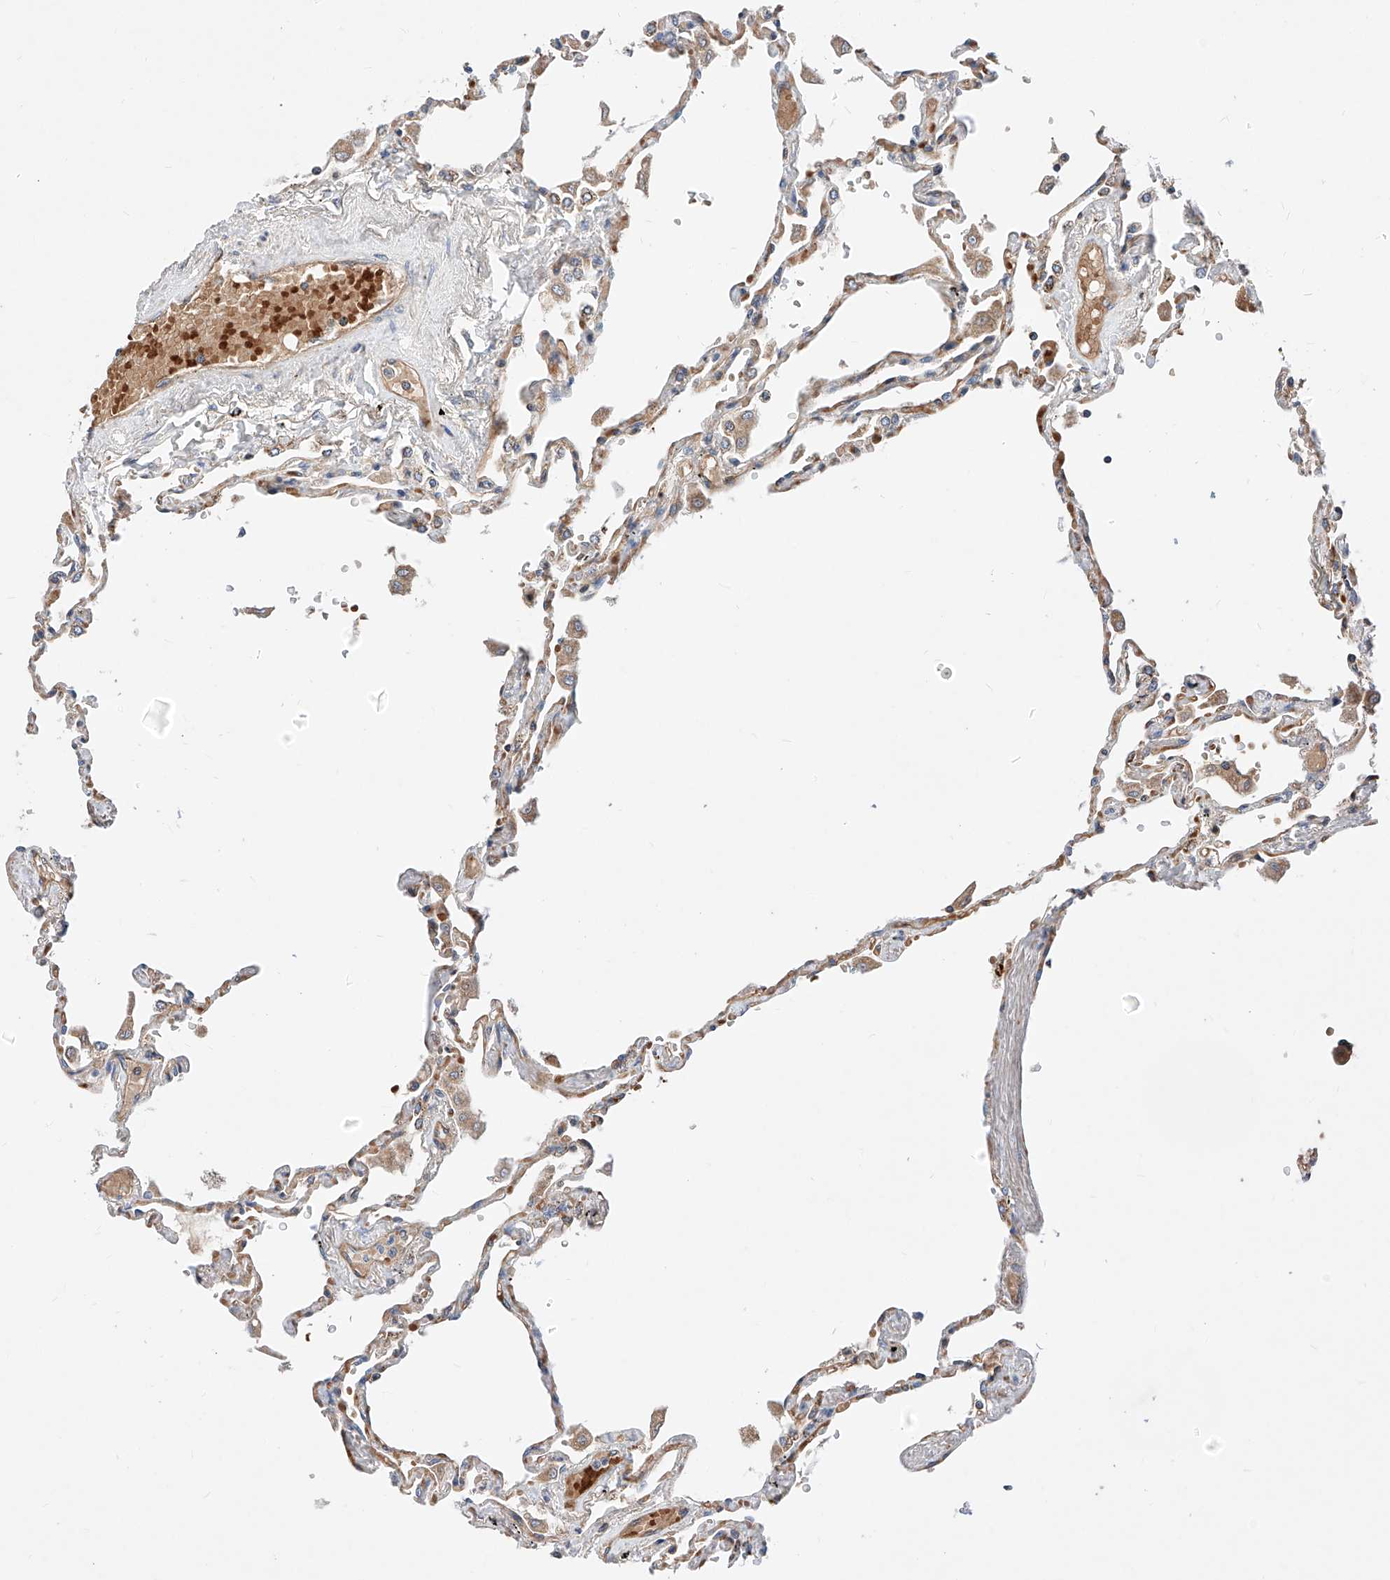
{"staining": {"intensity": "weak", "quantity": ">75%", "location": "cytoplasmic/membranous"}, "tissue": "lung", "cell_type": "Alveolar cells", "image_type": "normal", "snomed": [{"axis": "morphology", "description": "Normal tissue, NOS"}, {"axis": "topography", "description": "Lung"}], "caption": "There is low levels of weak cytoplasmic/membranous staining in alveolar cells of benign lung, as demonstrated by immunohistochemical staining (brown color).", "gene": "NR1D1", "patient": {"sex": "female", "age": 67}}